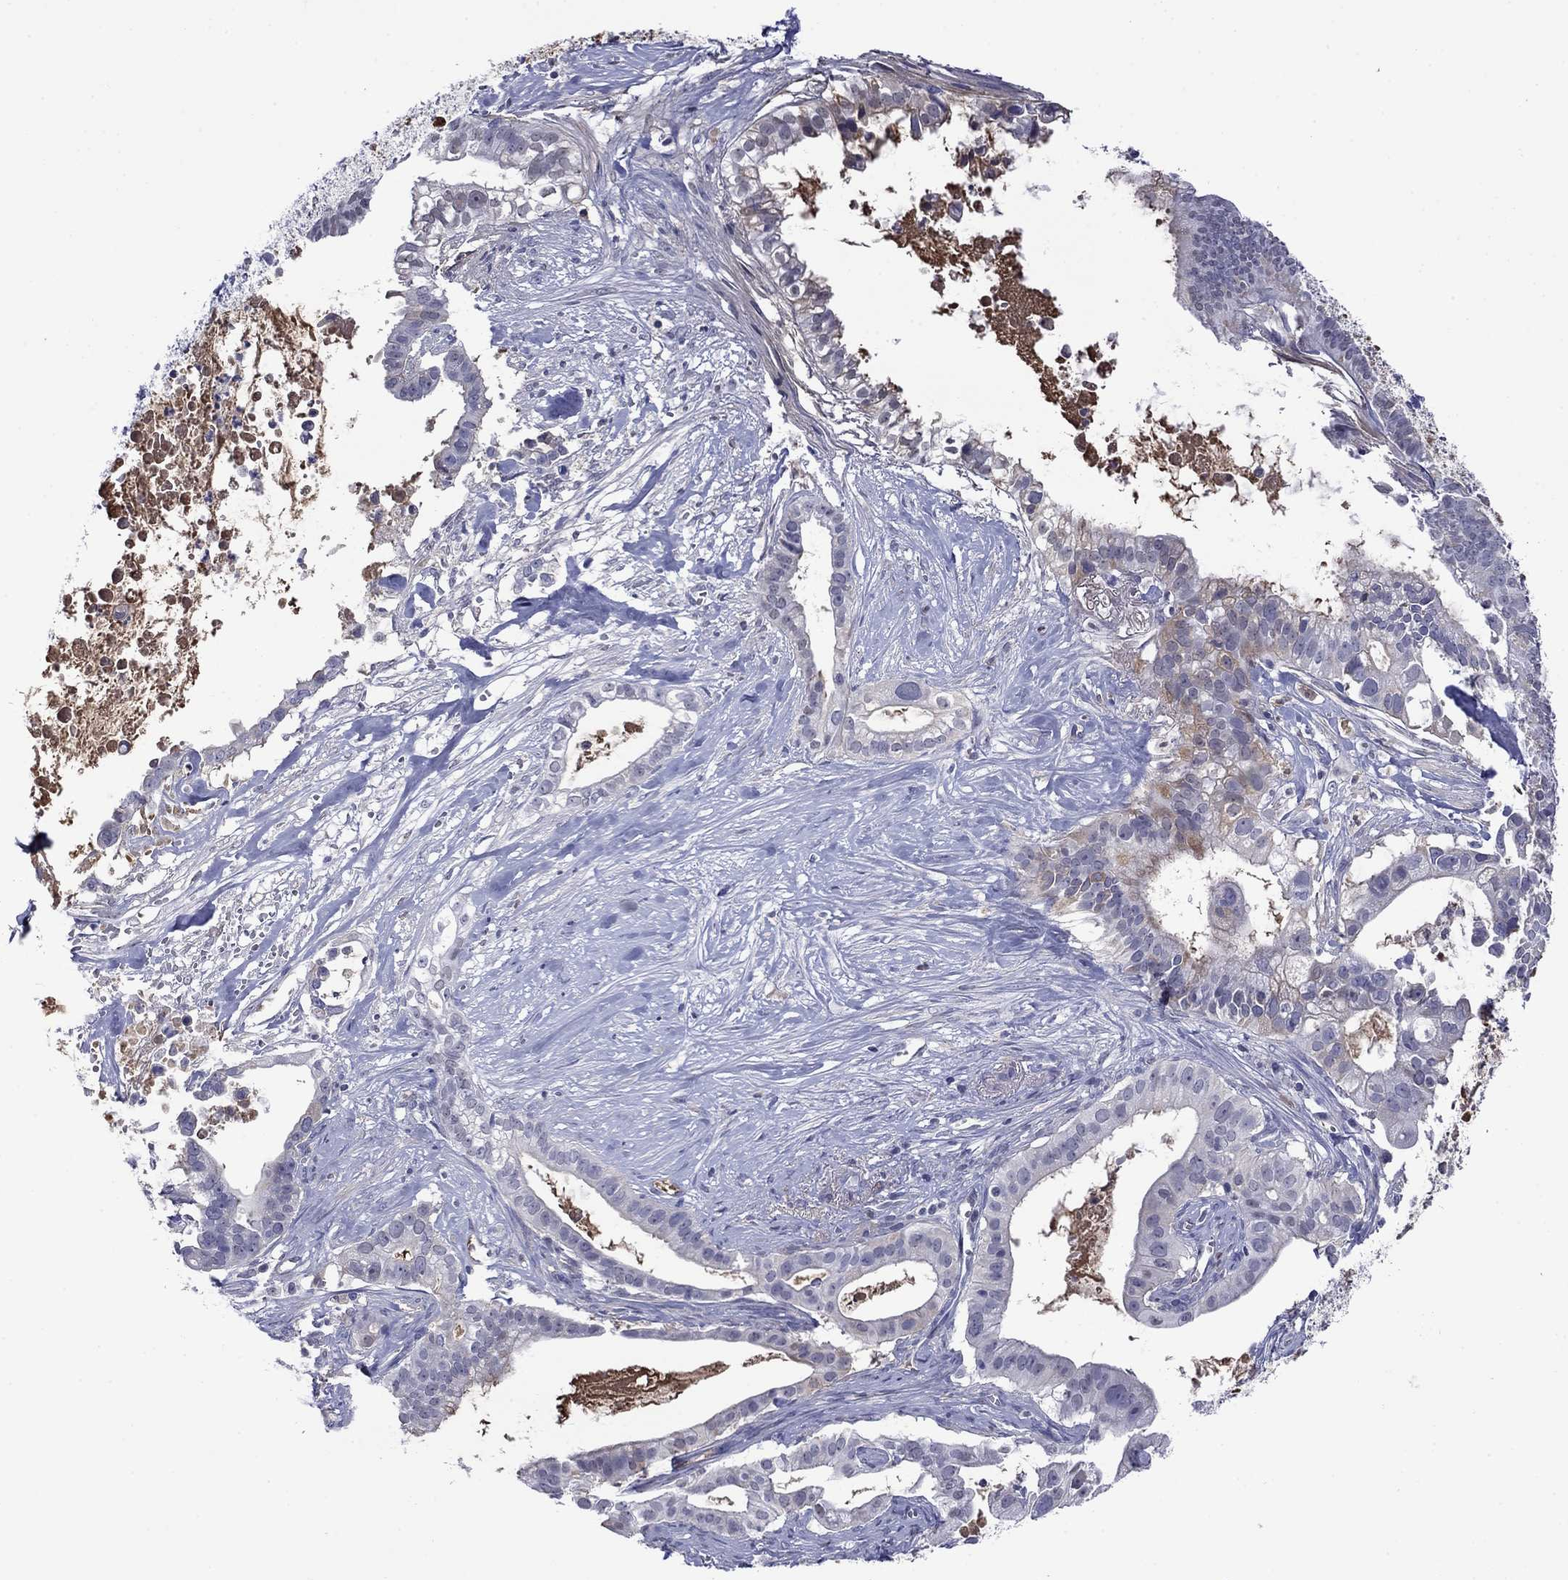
{"staining": {"intensity": "negative", "quantity": "none", "location": "none"}, "tissue": "pancreatic cancer", "cell_type": "Tumor cells", "image_type": "cancer", "snomed": [{"axis": "morphology", "description": "Adenocarcinoma, NOS"}, {"axis": "topography", "description": "Pancreas"}], "caption": "There is no significant positivity in tumor cells of pancreatic cancer (adenocarcinoma). (DAB immunohistochemistry (IHC) with hematoxylin counter stain).", "gene": "APOA2", "patient": {"sex": "male", "age": 61}}